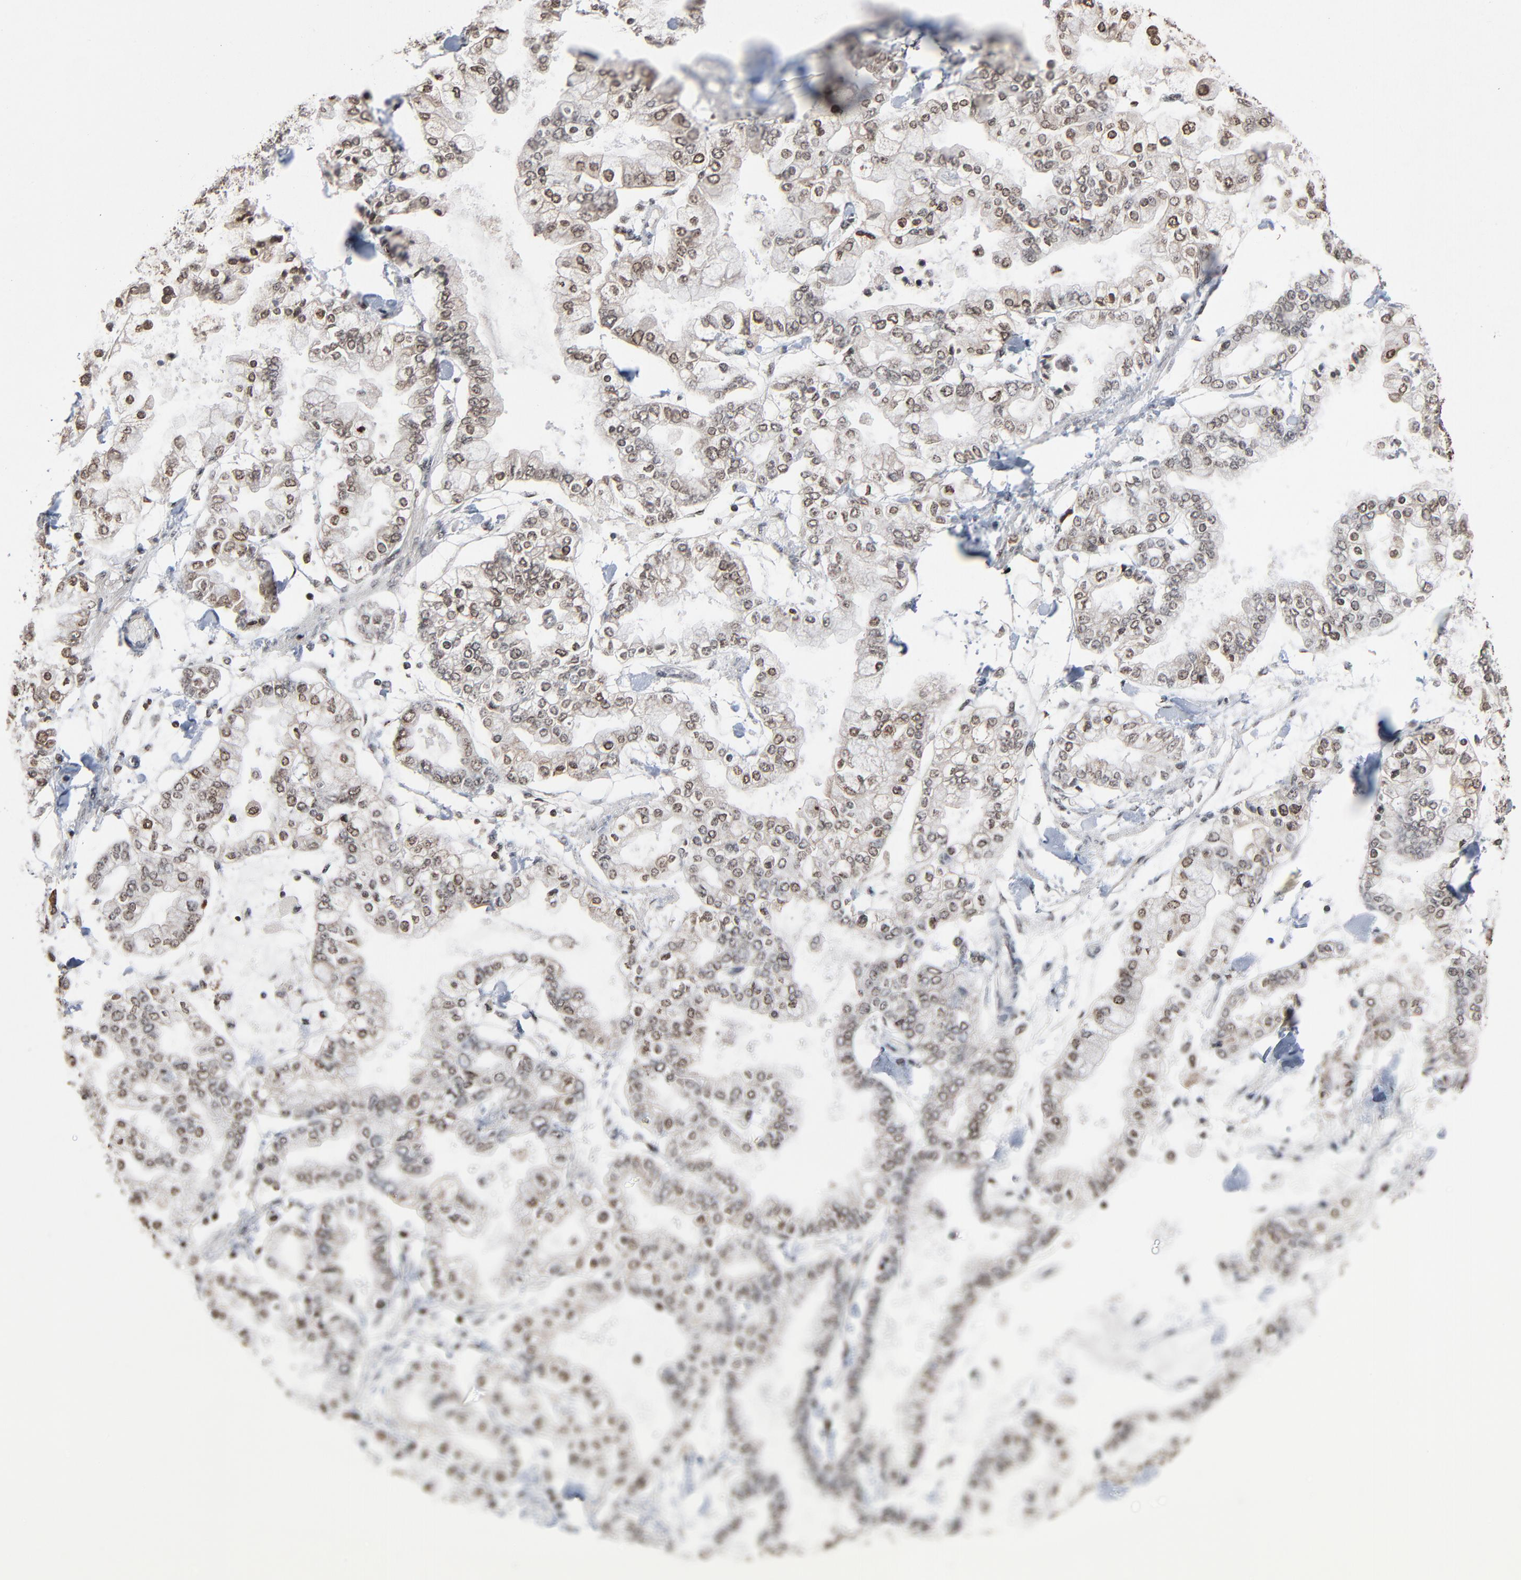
{"staining": {"intensity": "weak", "quantity": ">75%", "location": "nuclear"}, "tissue": "stomach cancer", "cell_type": "Tumor cells", "image_type": "cancer", "snomed": [{"axis": "morphology", "description": "Normal tissue, NOS"}, {"axis": "morphology", "description": "Adenocarcinoma, NOS"}, {"axis": "topography", "description": "Stomach, upper"}, {"axis": "topography", "description": "Stomach"}], "caption": "DAB (3,3'-diaminobenzidine) immunohistochemical staining of stomach adenocarcinoma shows weak nuclear protein staining in about >75% of tumor cells. Ihc stains the protein of interest in brown and the nuclei are stained blue.", "gene": "RPS6KA3", "patient": {"sex": "male", "age": 76}}